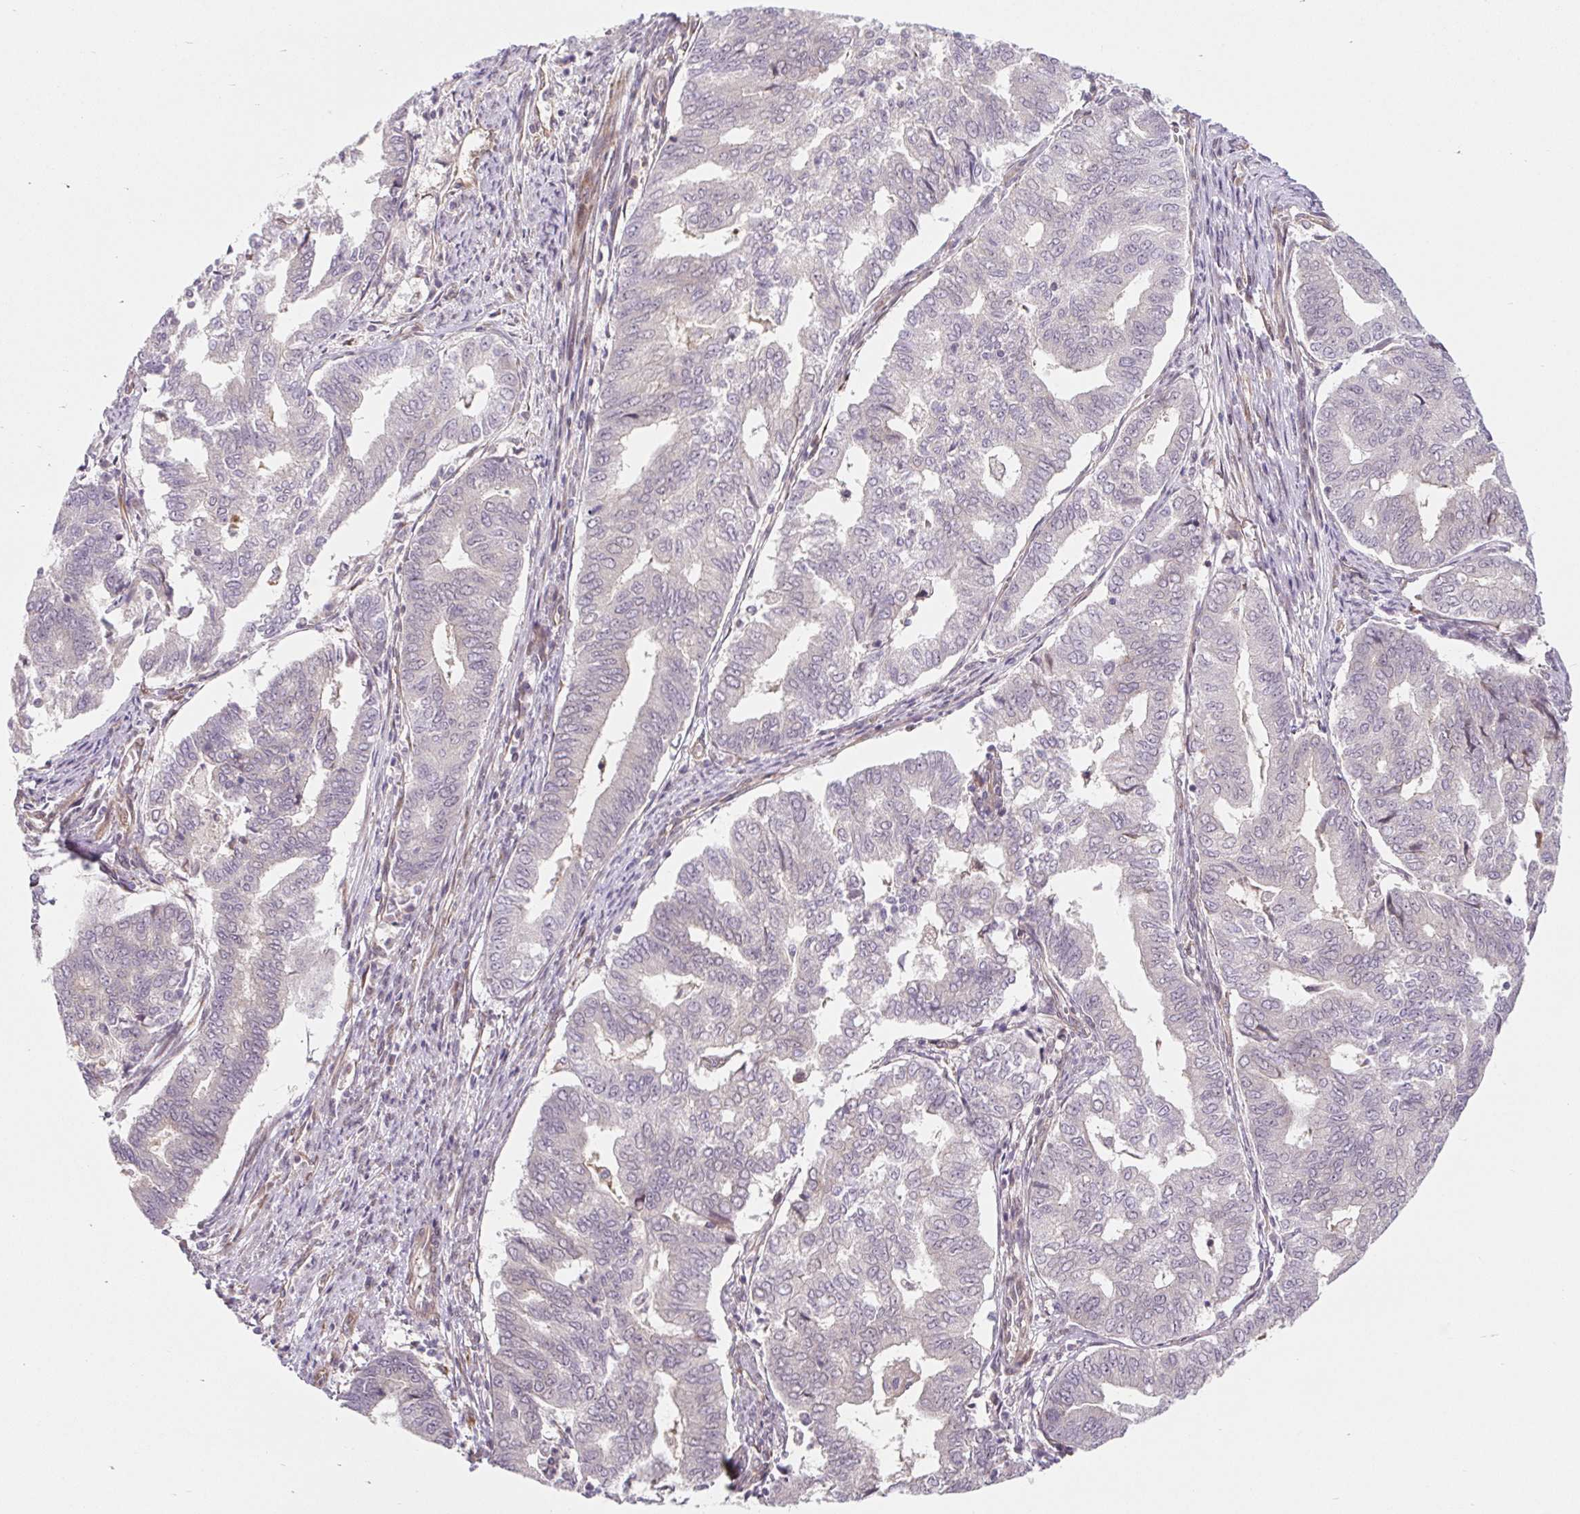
{"staining": {"intensity": "negative", "quantity": "none", "location": "none"}, "tissue": "endometrial cancer", "cell_type": "Tumor cells", "image_type": "cancer", "snomed": [{"axis": "morphology", "description": "Adenocarcinoma, NOS"}, {"axis": "topography", "description": "Endometrium"}], "caption": "This photomicrograph is of endometrial cancer stained with IHC to label a protein in brown with the nuclei are counter-stained blue. There is no positivity in tumor cells.", "gene": "LYPD5", "patient": {"sex": "female", "age": 79}}